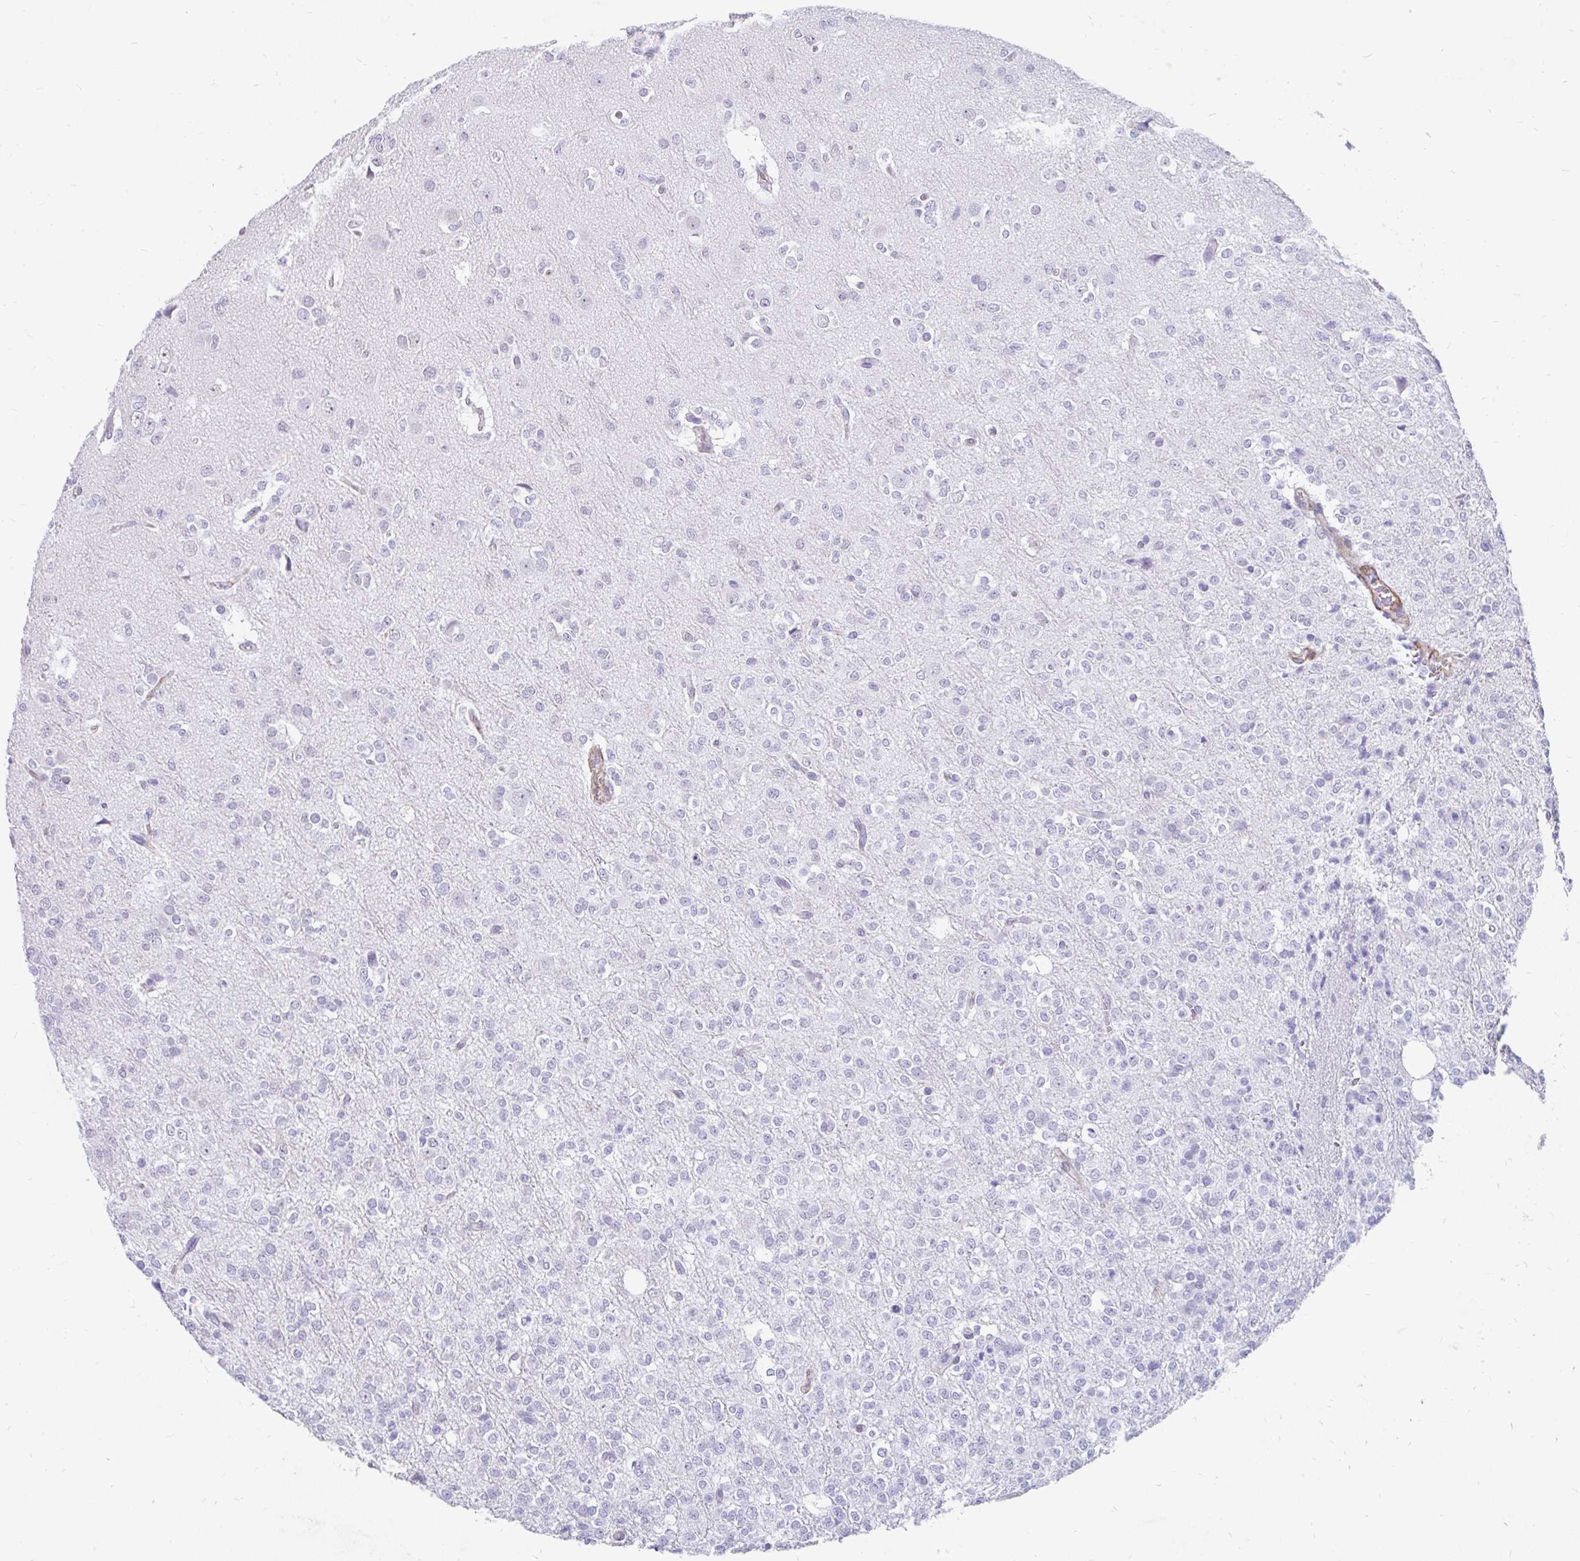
{"staining": {"intensity": "negative", "quantity": "none", "location": "none"}, "tissue": "glioma", "cell_type": "Tumor cells", "image_type": "cancer", "snomed": [{"axis": "morphology", "description": "Glioma, malignant, Low grade"}, {"axis": "topography", "description": "Brain"}], "caption": "This is an immunohistochemistry photomicrograph of glioma. There is no expression in tumor cells.", "gene": "EML5", "patient": {"sex": "female", "age": 33}}